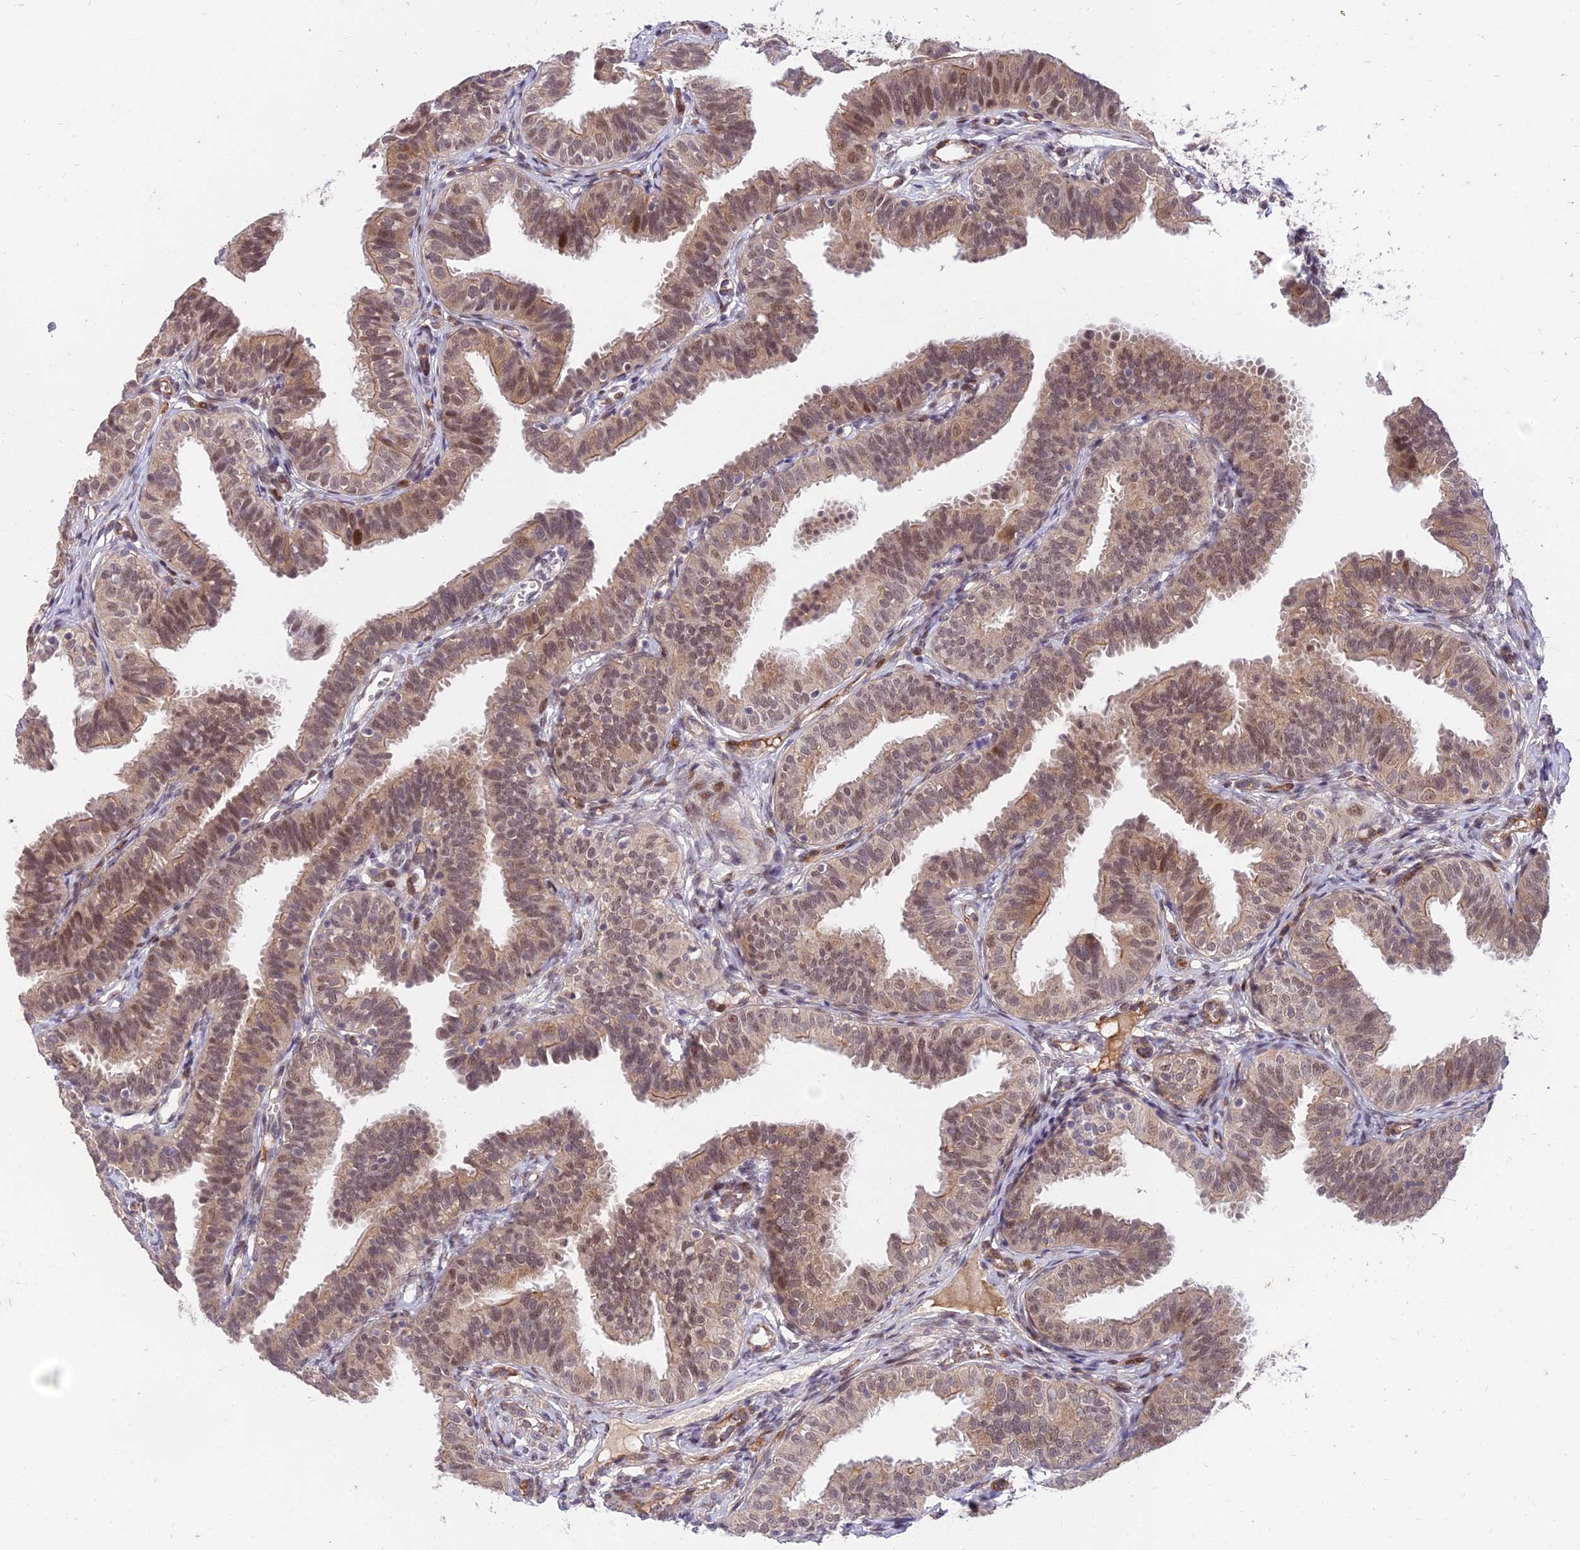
{"staining": {"intensity": "moderate", "quantity": ">75%", "location": "cytoplasmic/membranous,nuclear"}, "tissue": "fallopian tube", "cell_type": "Glandular cells", "image_type": "normal", "snomed": [{"axis": "morphology", "description": "Normal tissue, NOS"}, {"axis": "topography", "description": "Fallopian tube"}], "caption": "Moderate cytoplasmic/membranous,nuclear staining for a protein is appreciated in approximately >75% of glandular cells of benign fallopian tube using immunohistochemistry.", "gene": "ZNF85", "patient": {"sex": "female", "age": 35}}